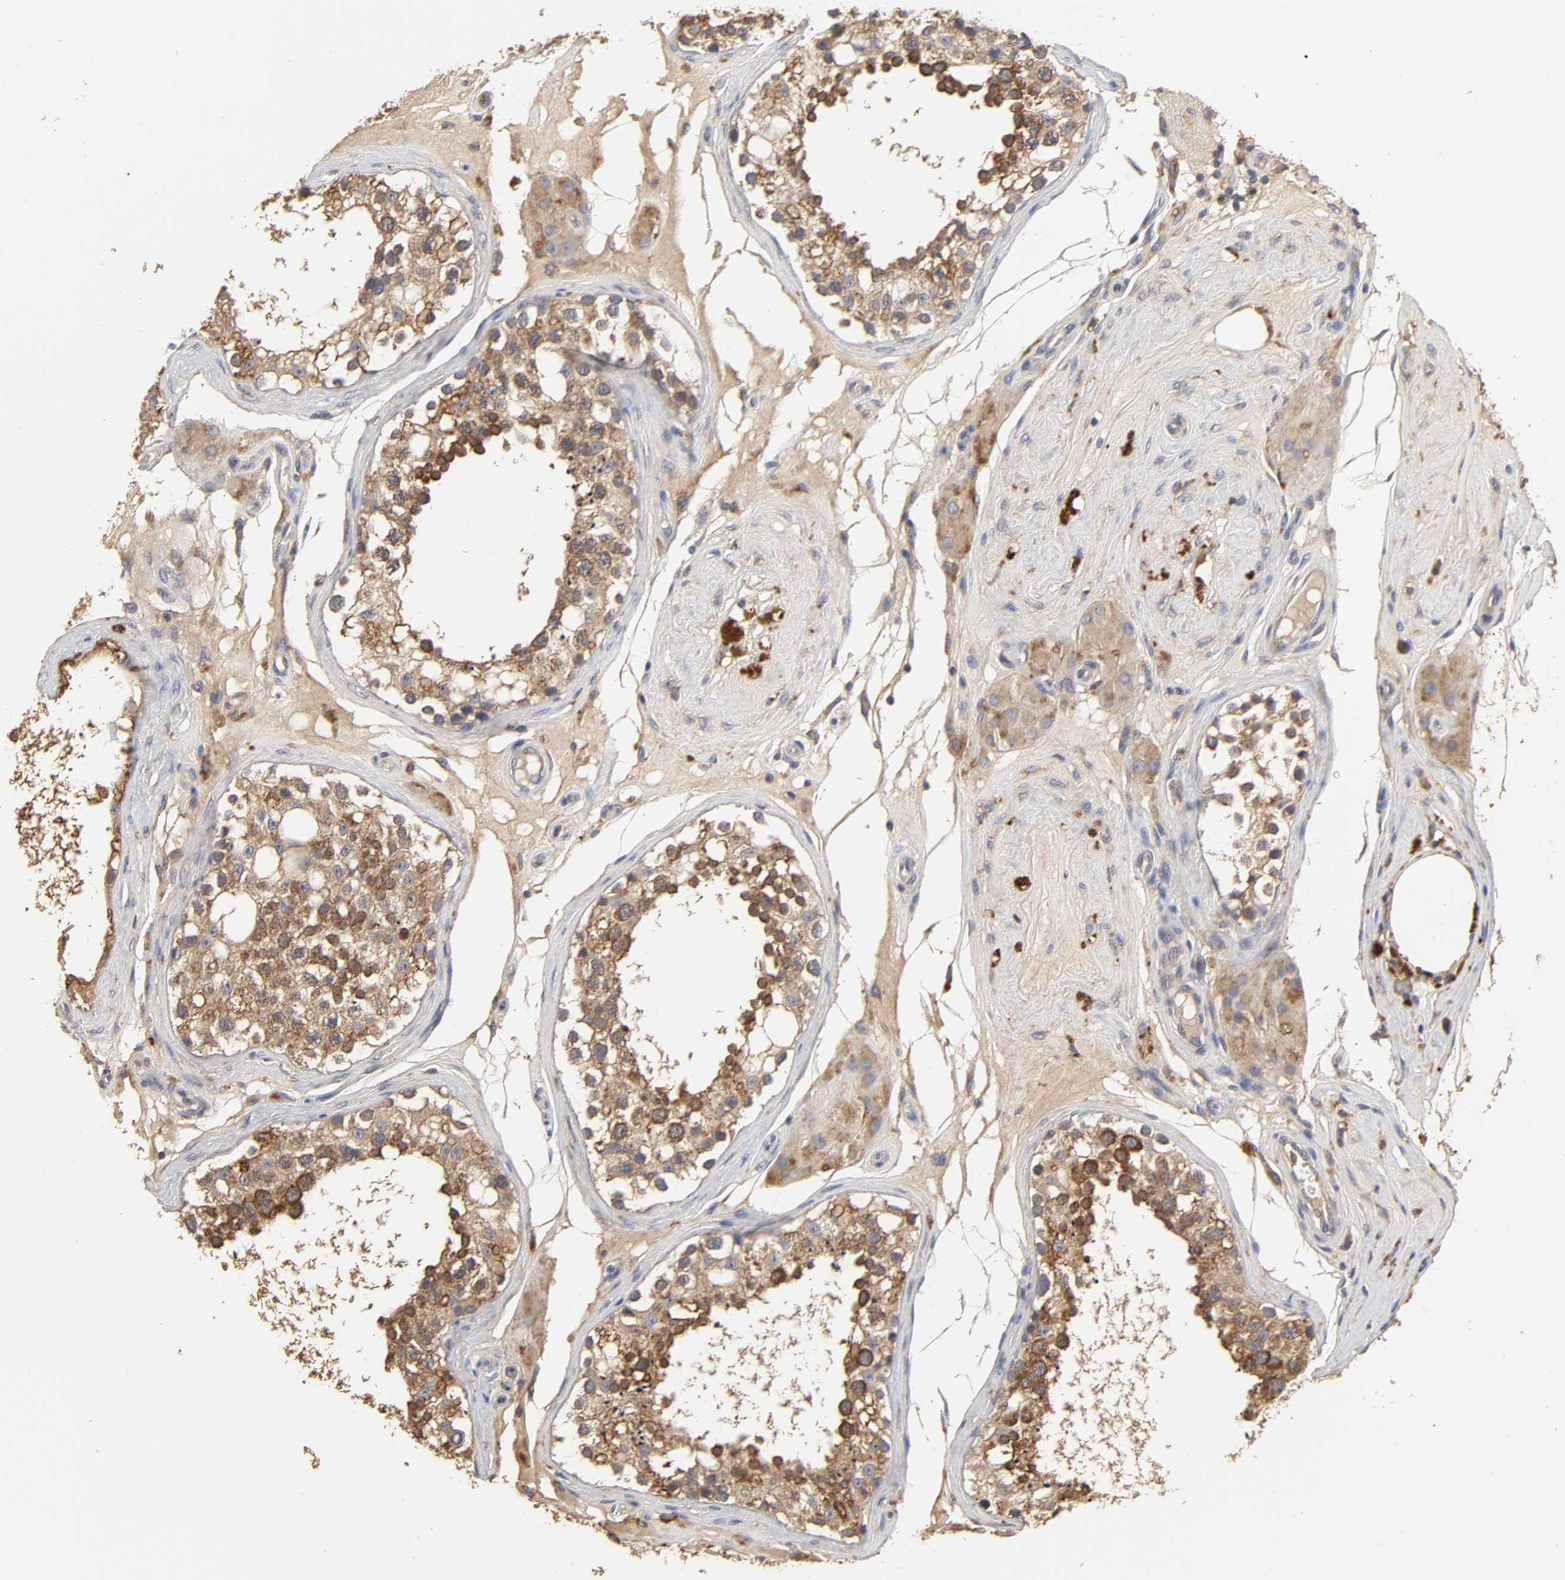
{"staining": {"intensity": "strong", "quantity": ">75%", "location": "cytoplasmic/membranous"}, "tissue": "testis", "cell_type": "Cells in seminiferous ducts", "image_type": "normal", "snomed": [{"axis": "morphology", "description": "Normal tissue, NOS"}, {"axis": "topography", "description": "Testis"}], "caption": "Protein analysis of normal testis reveals strong cytoplasmic/membranous positivity in approximately >75% of cells in seminiferous ducts. (IHC, brightfield microscopy, high magnification).", "gene": "EIF4G2", "patient": {"sex": "male", "age": 68}}